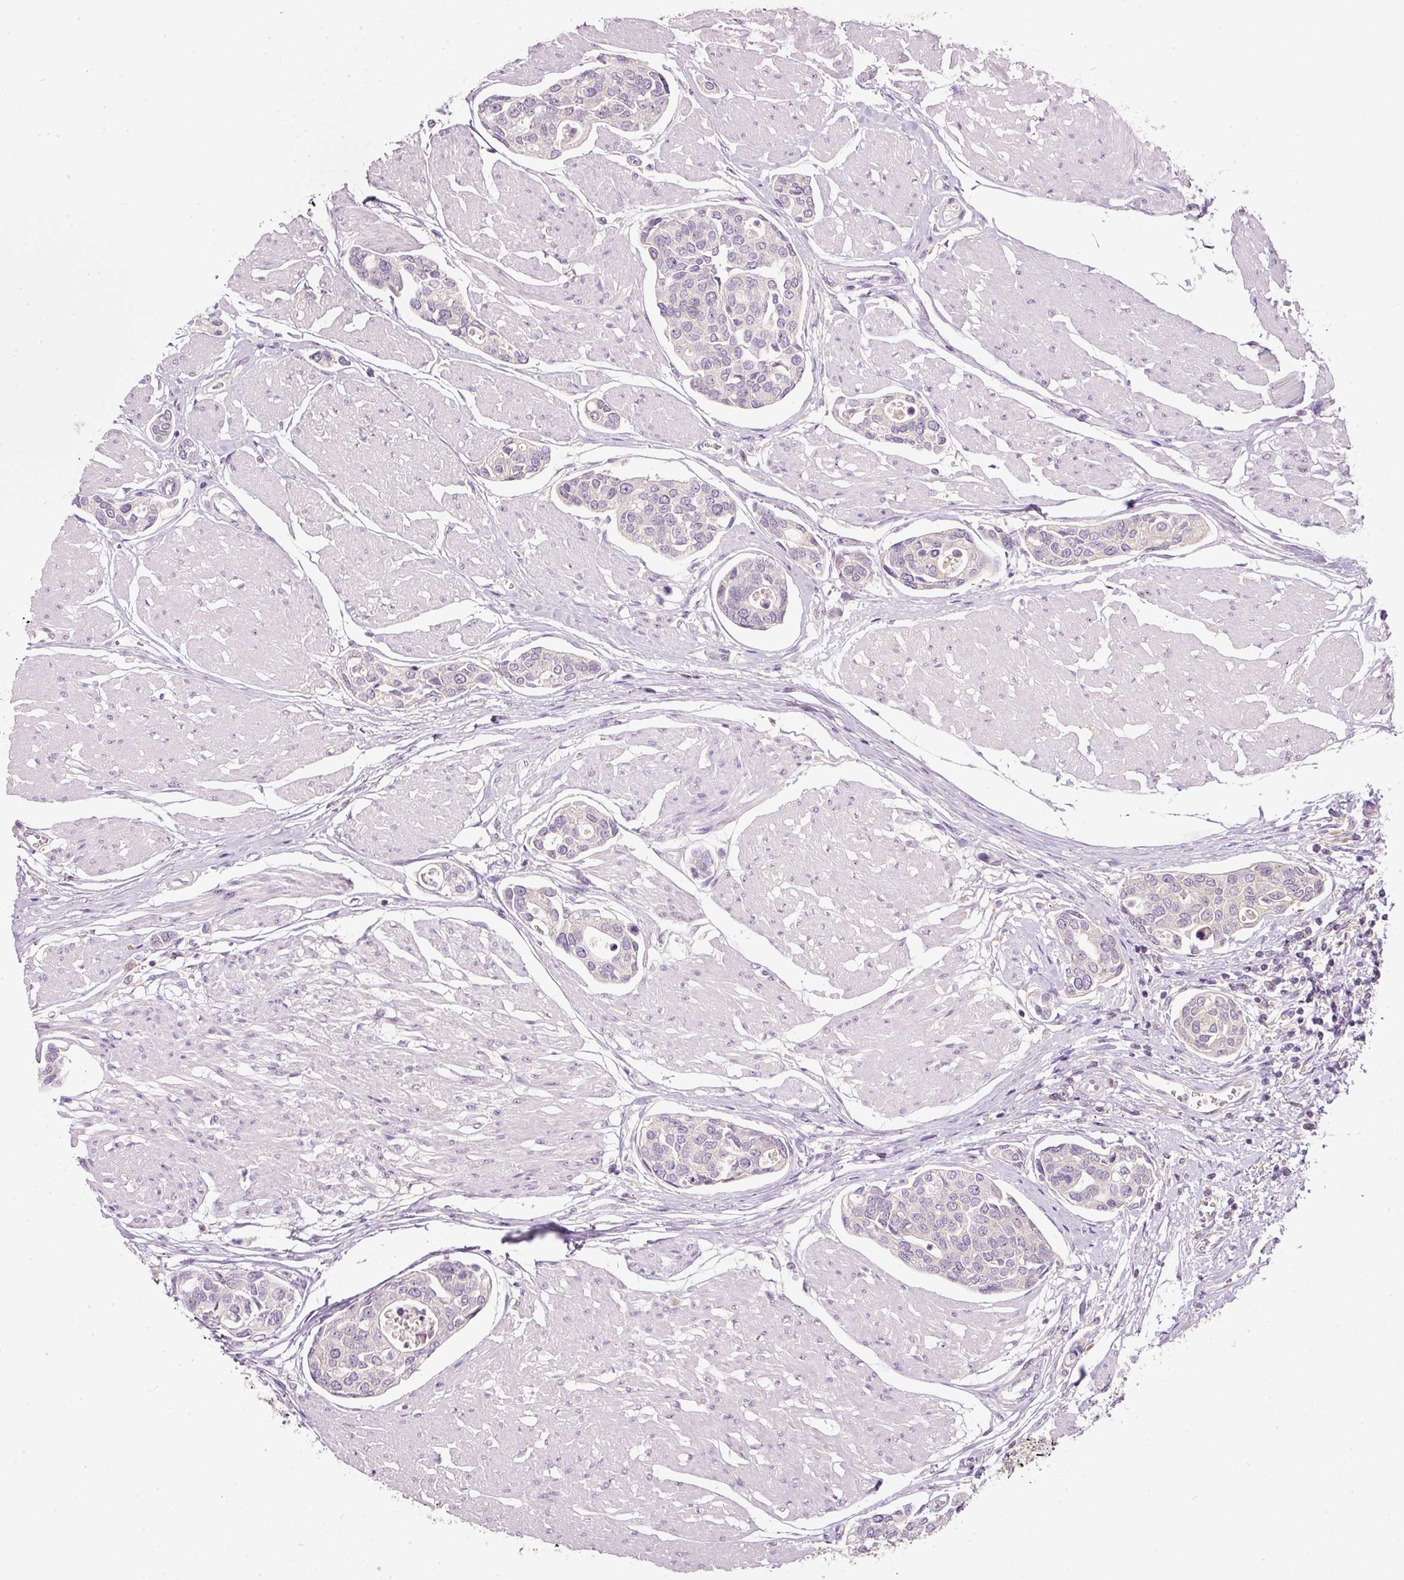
{"staining": {"intensity": "negative", "quantity": "none", "location": "none"}, "tissue": "urothelial cancer", "cell_type": "Tumor cells", "image_type": "cancer", "snomed": [{"axis": "morphology", "description": "Urothelial carcinoma, High grade"}, {"axis": "topography", "description": "Urinary bladder"}], "caption": "This histopathology image is of urothelial cancer stained with IHC to label a protein in brown with the nuclei are counter-stained blue. There is no staining in tumor cells.", "gene": "TMEM37", "patient": {"sex": "male", "age": 78}}